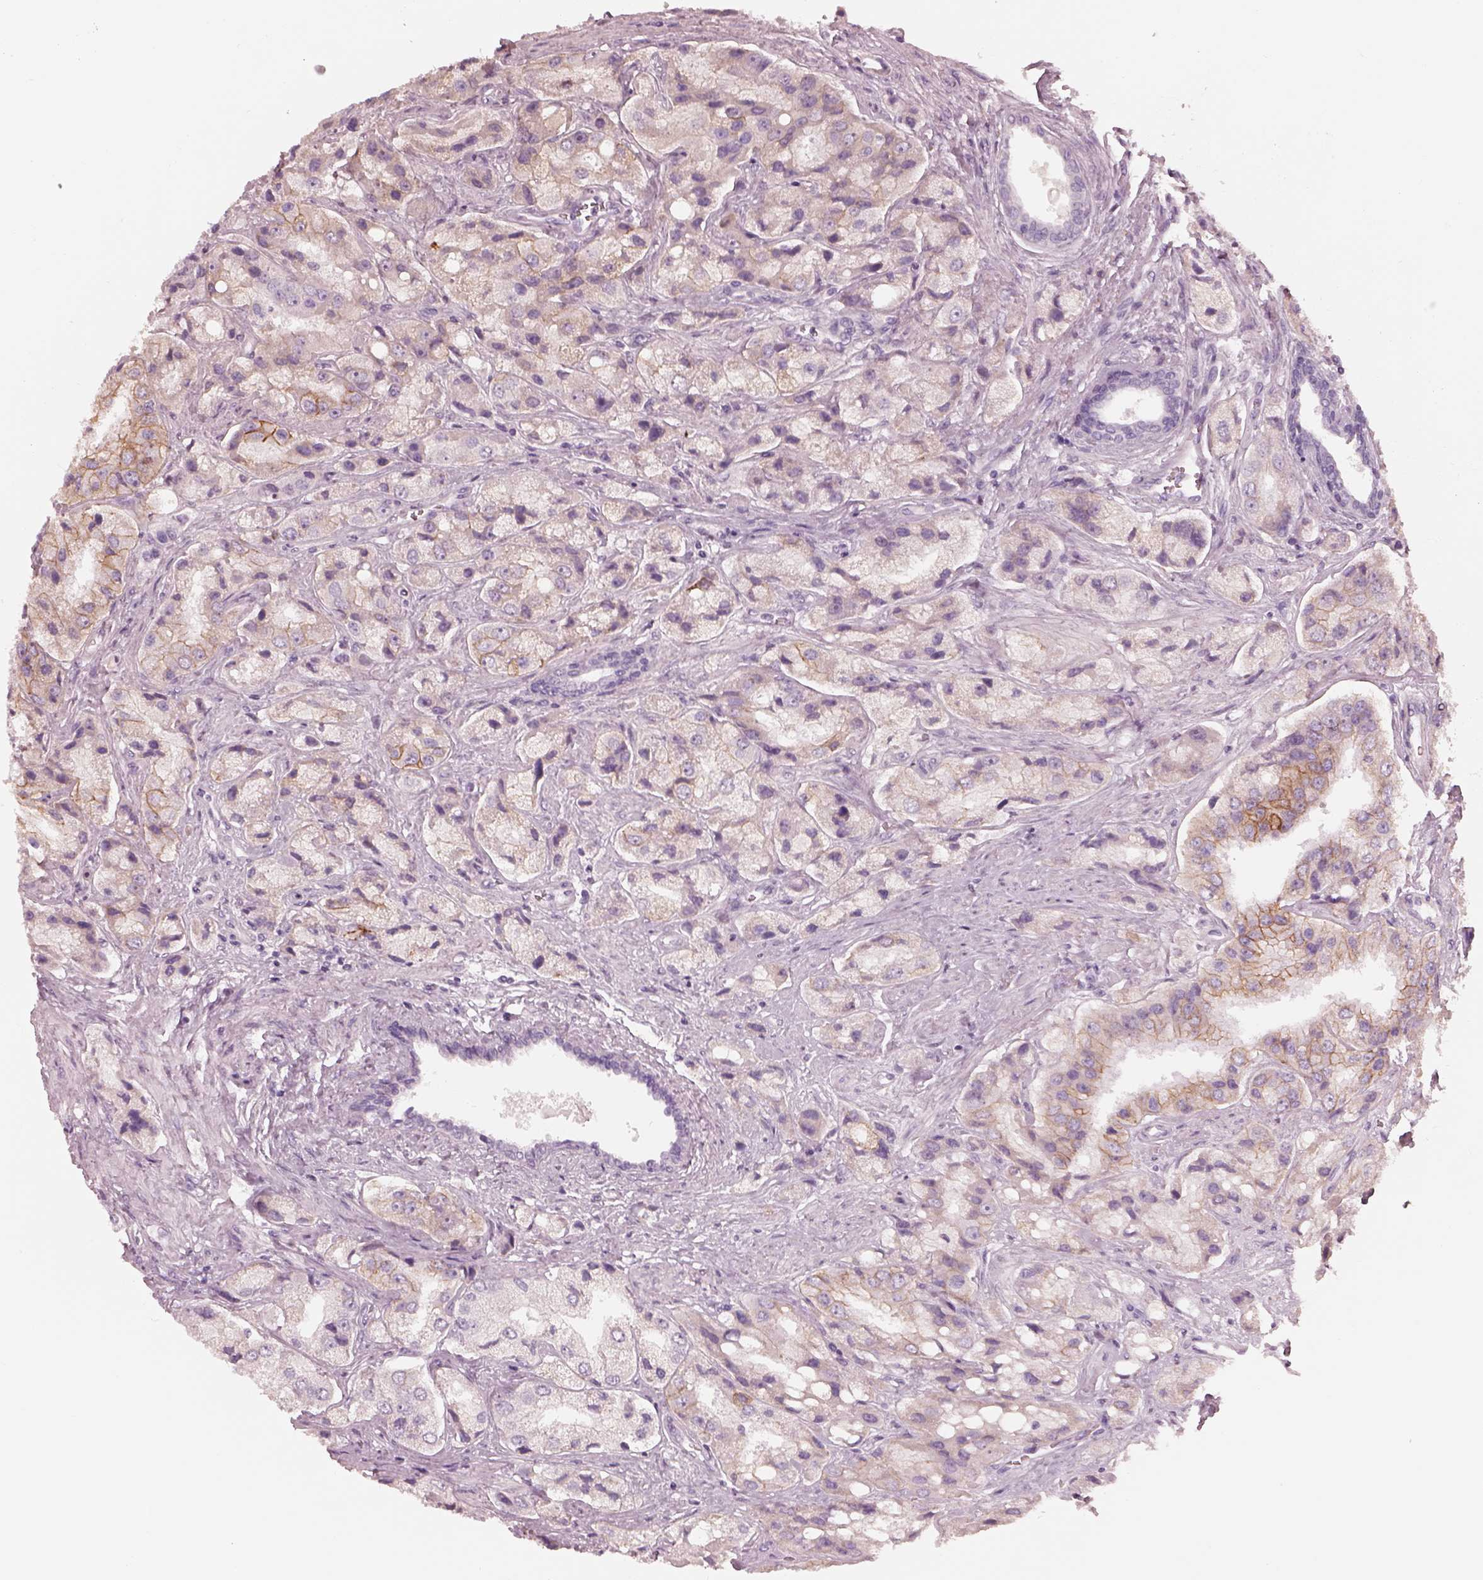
{"staining": {"intensity": "moderate", "quantity": "<25%", "location": "cytoplasmic/membranous"}, "tissue": "prostate cancer", "cell_type": "Tumor cells", "image_type": "cancer", "snomed": [{"axis": "morphology", "description": "Adenocarcinoma, Low grade"}, {"axis": "topography", "description": "Prostate"}], "caption": "A histopathology image showing moderate cytoplasmic/membranous staining in about <25% of tumor cells in prostate low-grade adenocarcinoma, as visualized by brown immunohistochemical staining.", "gene": "CADM2", "patient": {"sex": "male", "age": 69}}